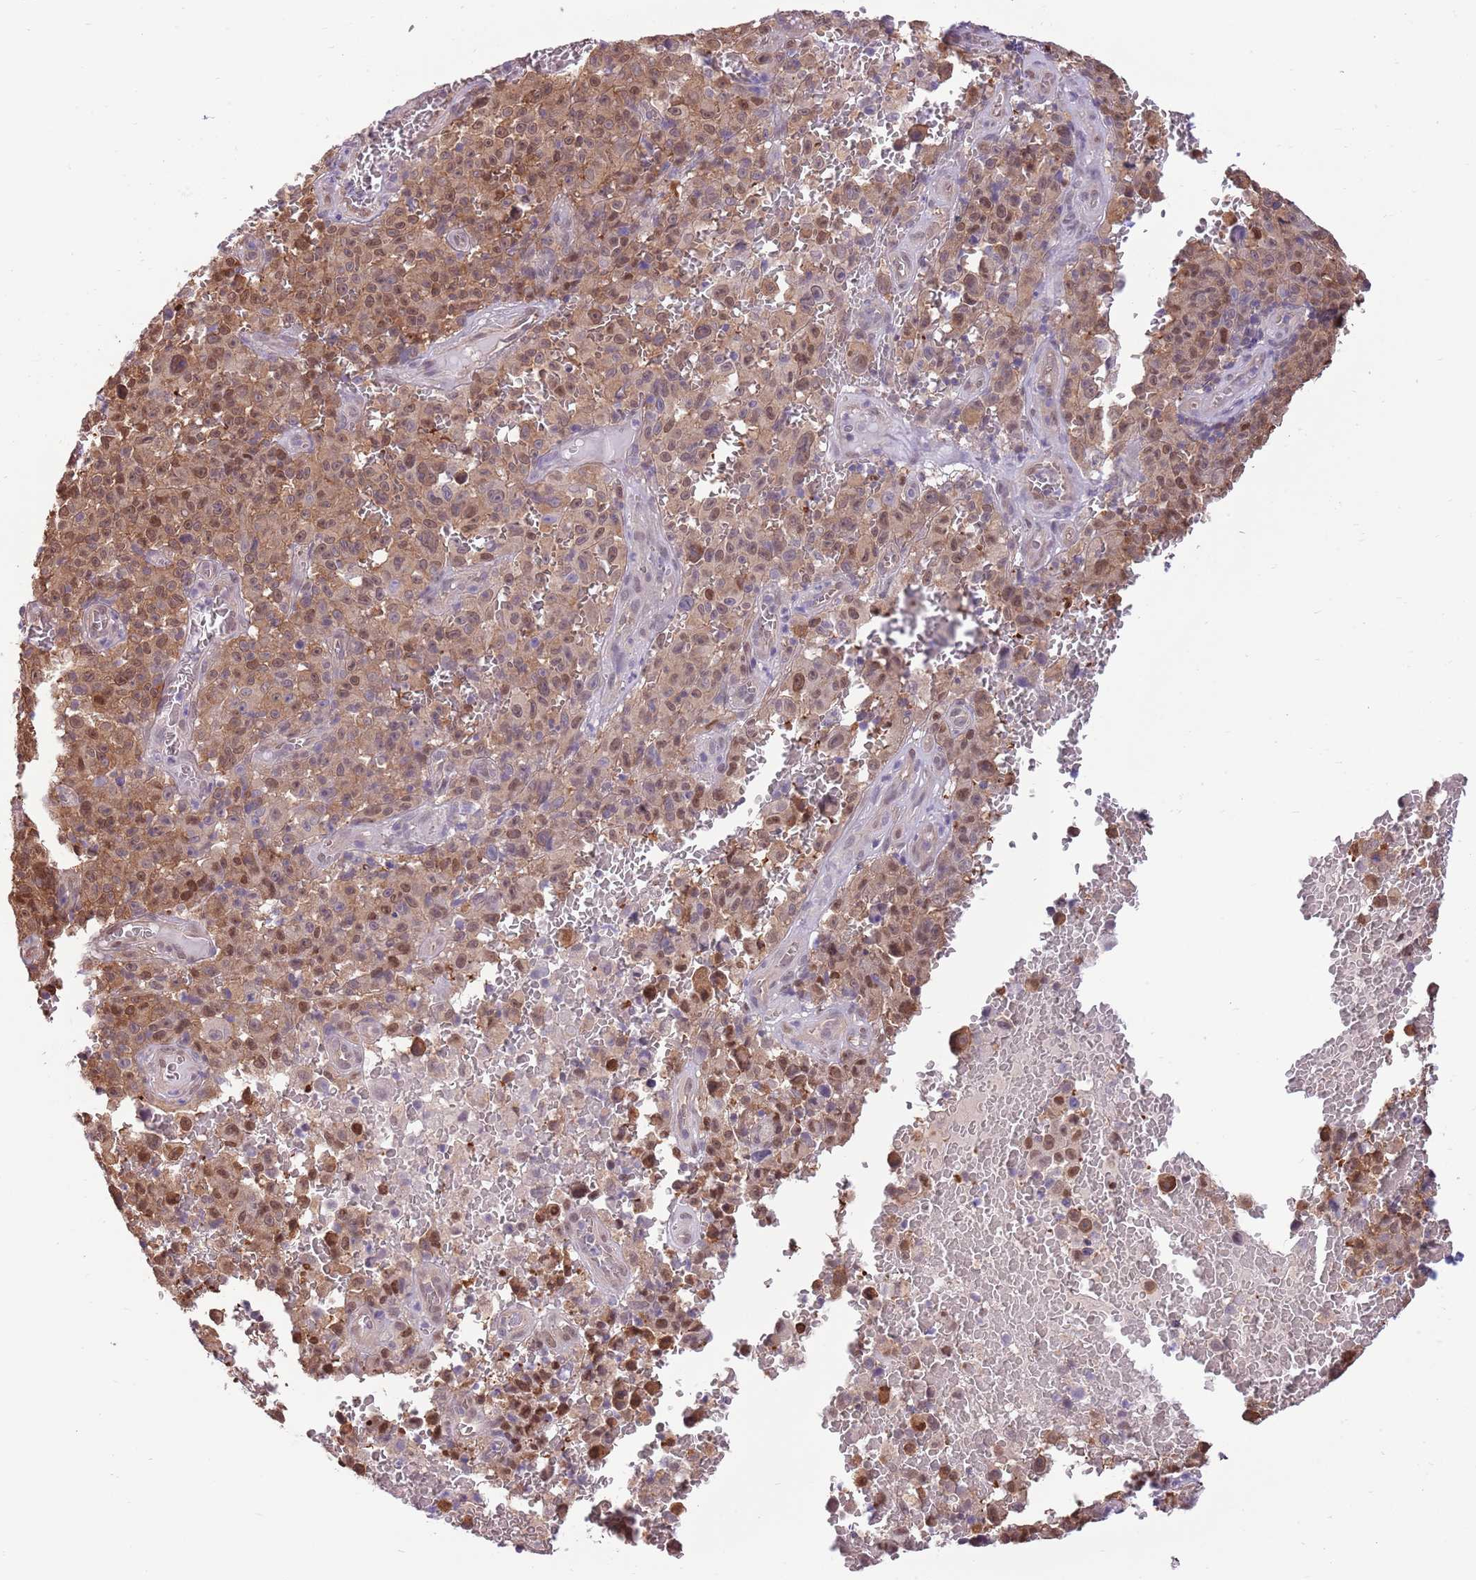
{"staining": {"intensity": "moderate", "quantity": ">75%", "location": "cytoplasmic/membranous,nuclear"}, "tissue": "melanoma", "cell_type": "Tumor cells", "image_type": "cancer", "snomed": [{"axis": "morphology", "description": "Malignant melanoma, NOS"}, {"axis": "topography", "description": "Skin"}], "caption": "The immunohistochemical stain shows moderate cytoplasmic/membranous and nuclear staining in tumor cells of malignant melanoma tissue. (DAB IHC with brightfield microscopy, high magnification).", "gene": "NSFL1C", "patient": {"sex": "female", "age": 82}}